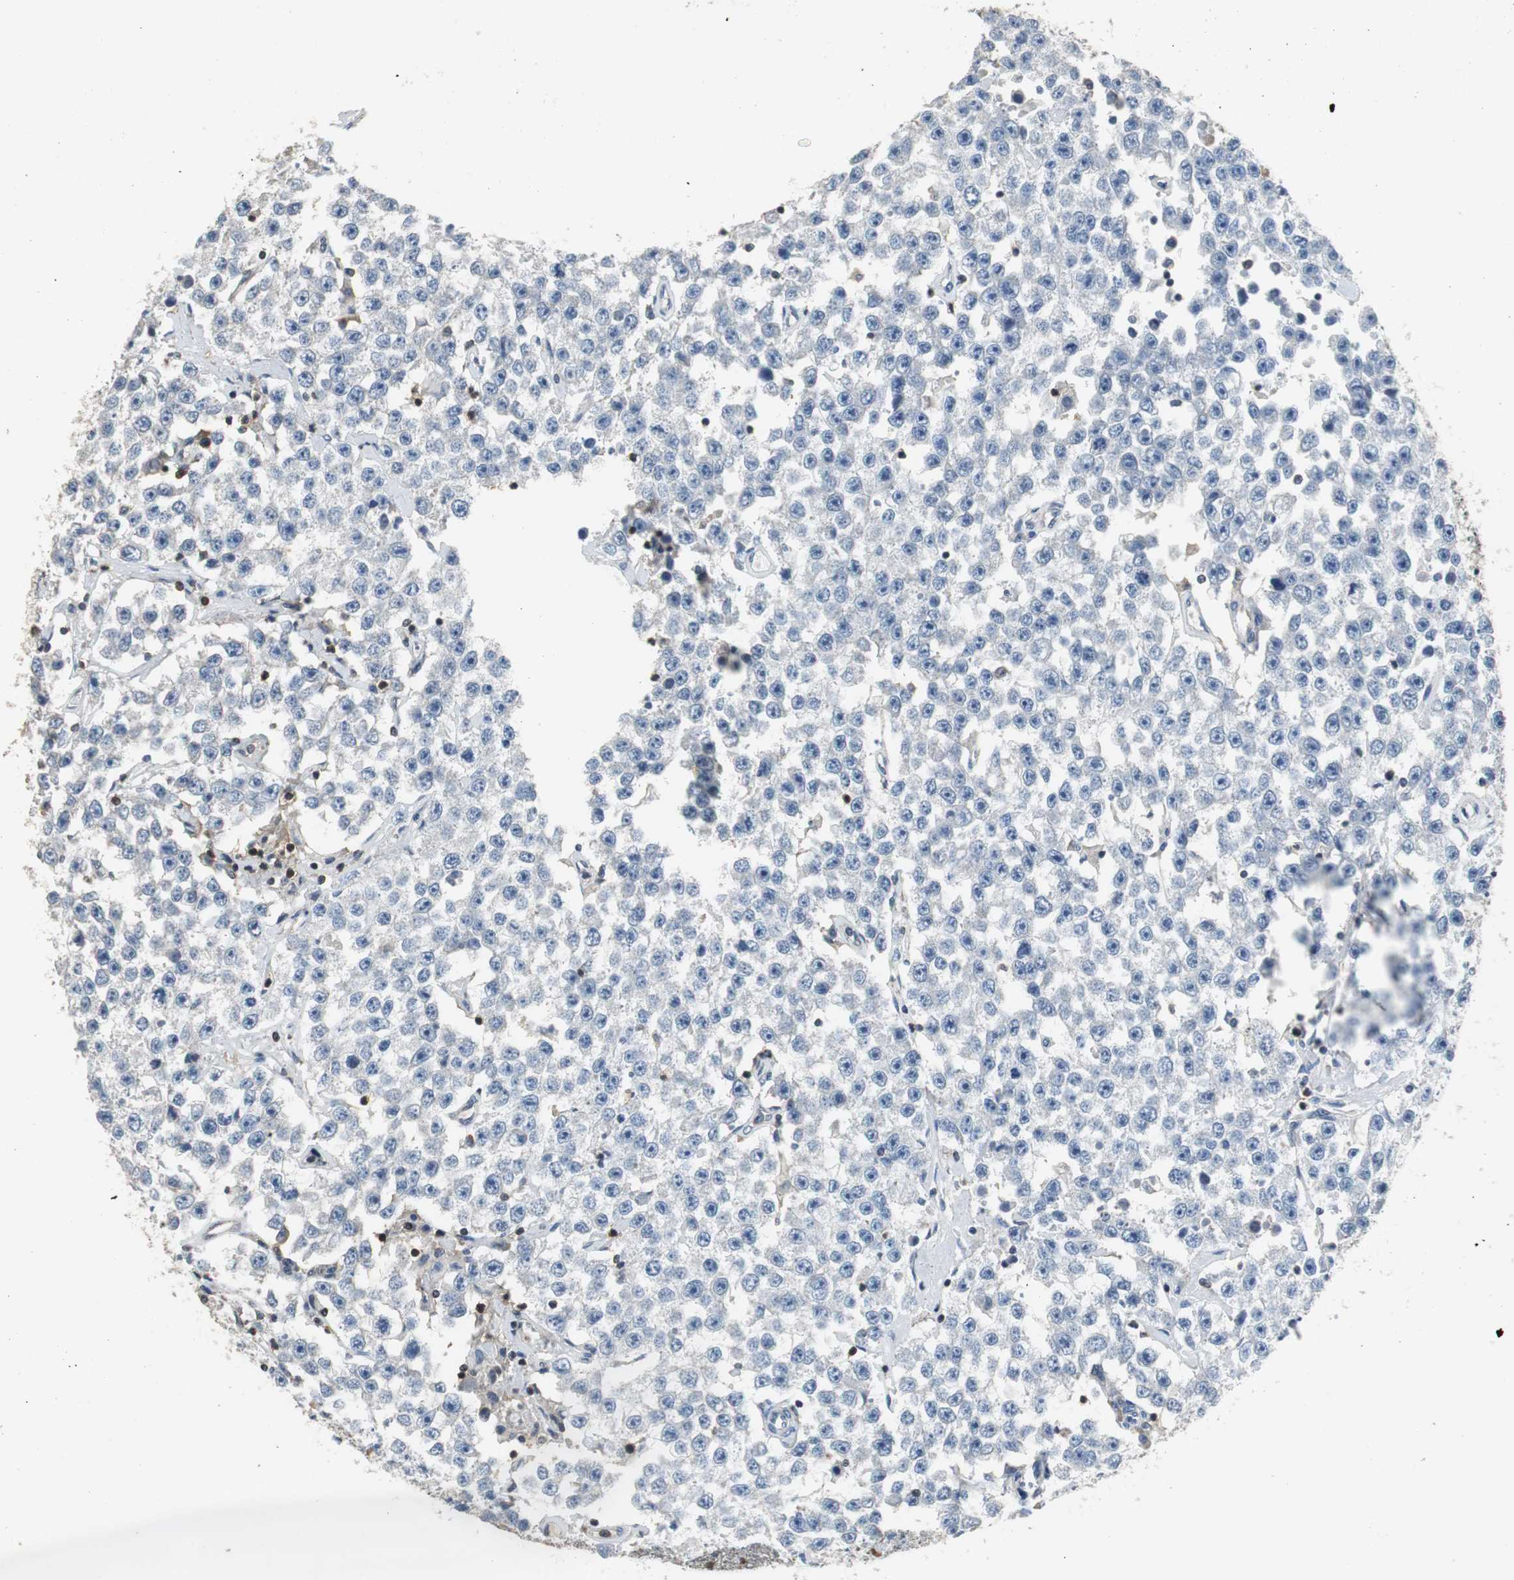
{"staining": {"intensity": "negative", "quantity": "none", "location": "none"}, "tissue": "testis cancer", "cell_type": "Tumor cells", "image_type": "cancer", "snomed": [{"axis": "morphology", "description": "Seminoma, NOS"}, {"axis": "topography", "description": "Testis"}], "caption": "This is an immunohistochemistry (IHC) photomicrograph of human testis seminoma. There is no positivity in tumor cells.", "gene": "GSDMD", "patient": {"sex": "male", "age": 52}}